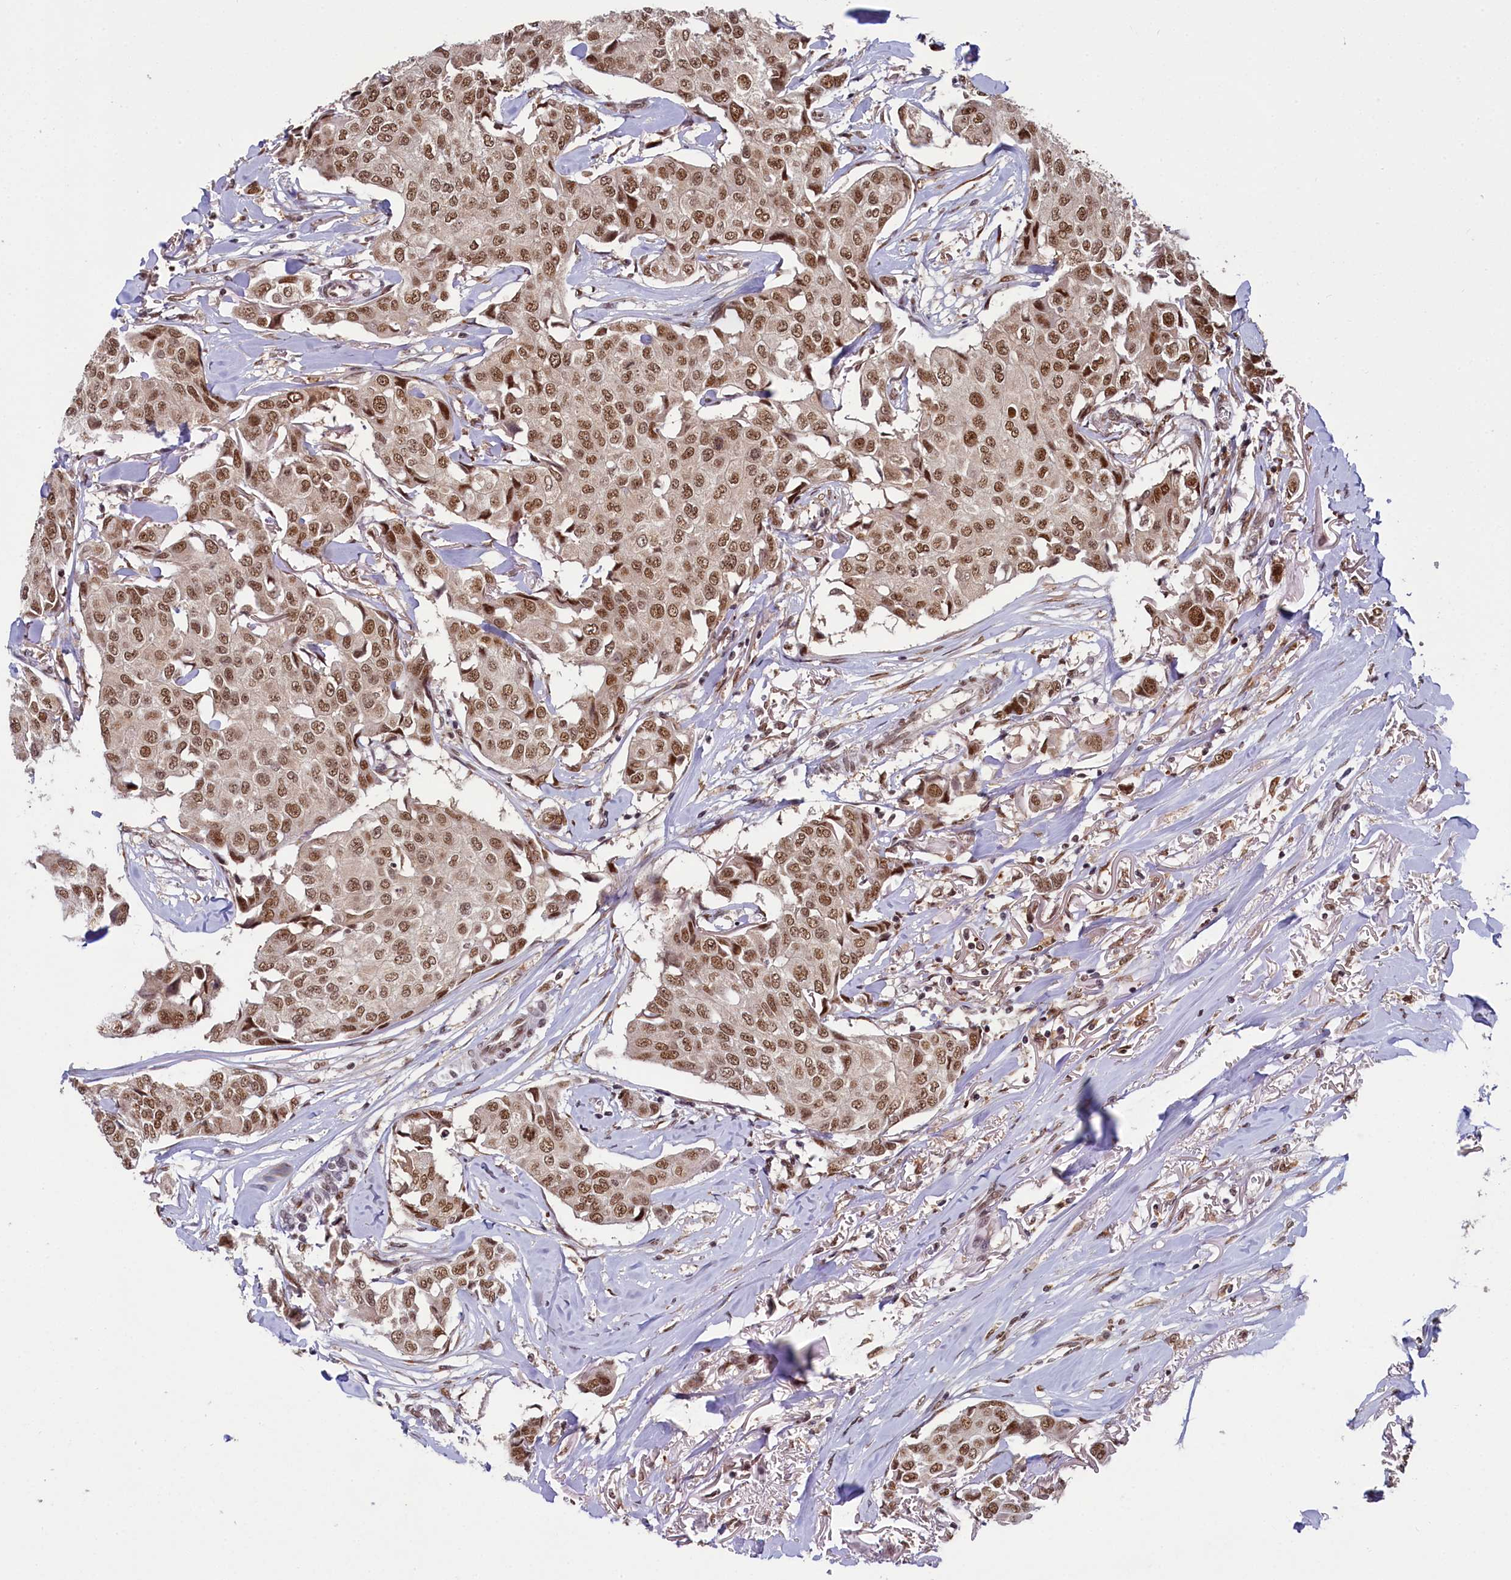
{"staining": {"intensity": "moderate", "quantity": ">75%", "location": "nuclear"}, "tissue": "breast cancer", "cell_type": "Tumor cells", "image_type": "cancer", "snomed": [{"axis": "morphology", "description": "Duct carcinoma"}, {"axis": "topography", "description": "Breast"}], "caption": "Immunohistochemical staining of human infiltrating ductal carcinoma (breast) demonstrates medium levels of moderate nuclear protein positivity in about >75% of tumor cells.", "gene": "PPHLN1", "patient": {"sex": "female", "age": 80}}